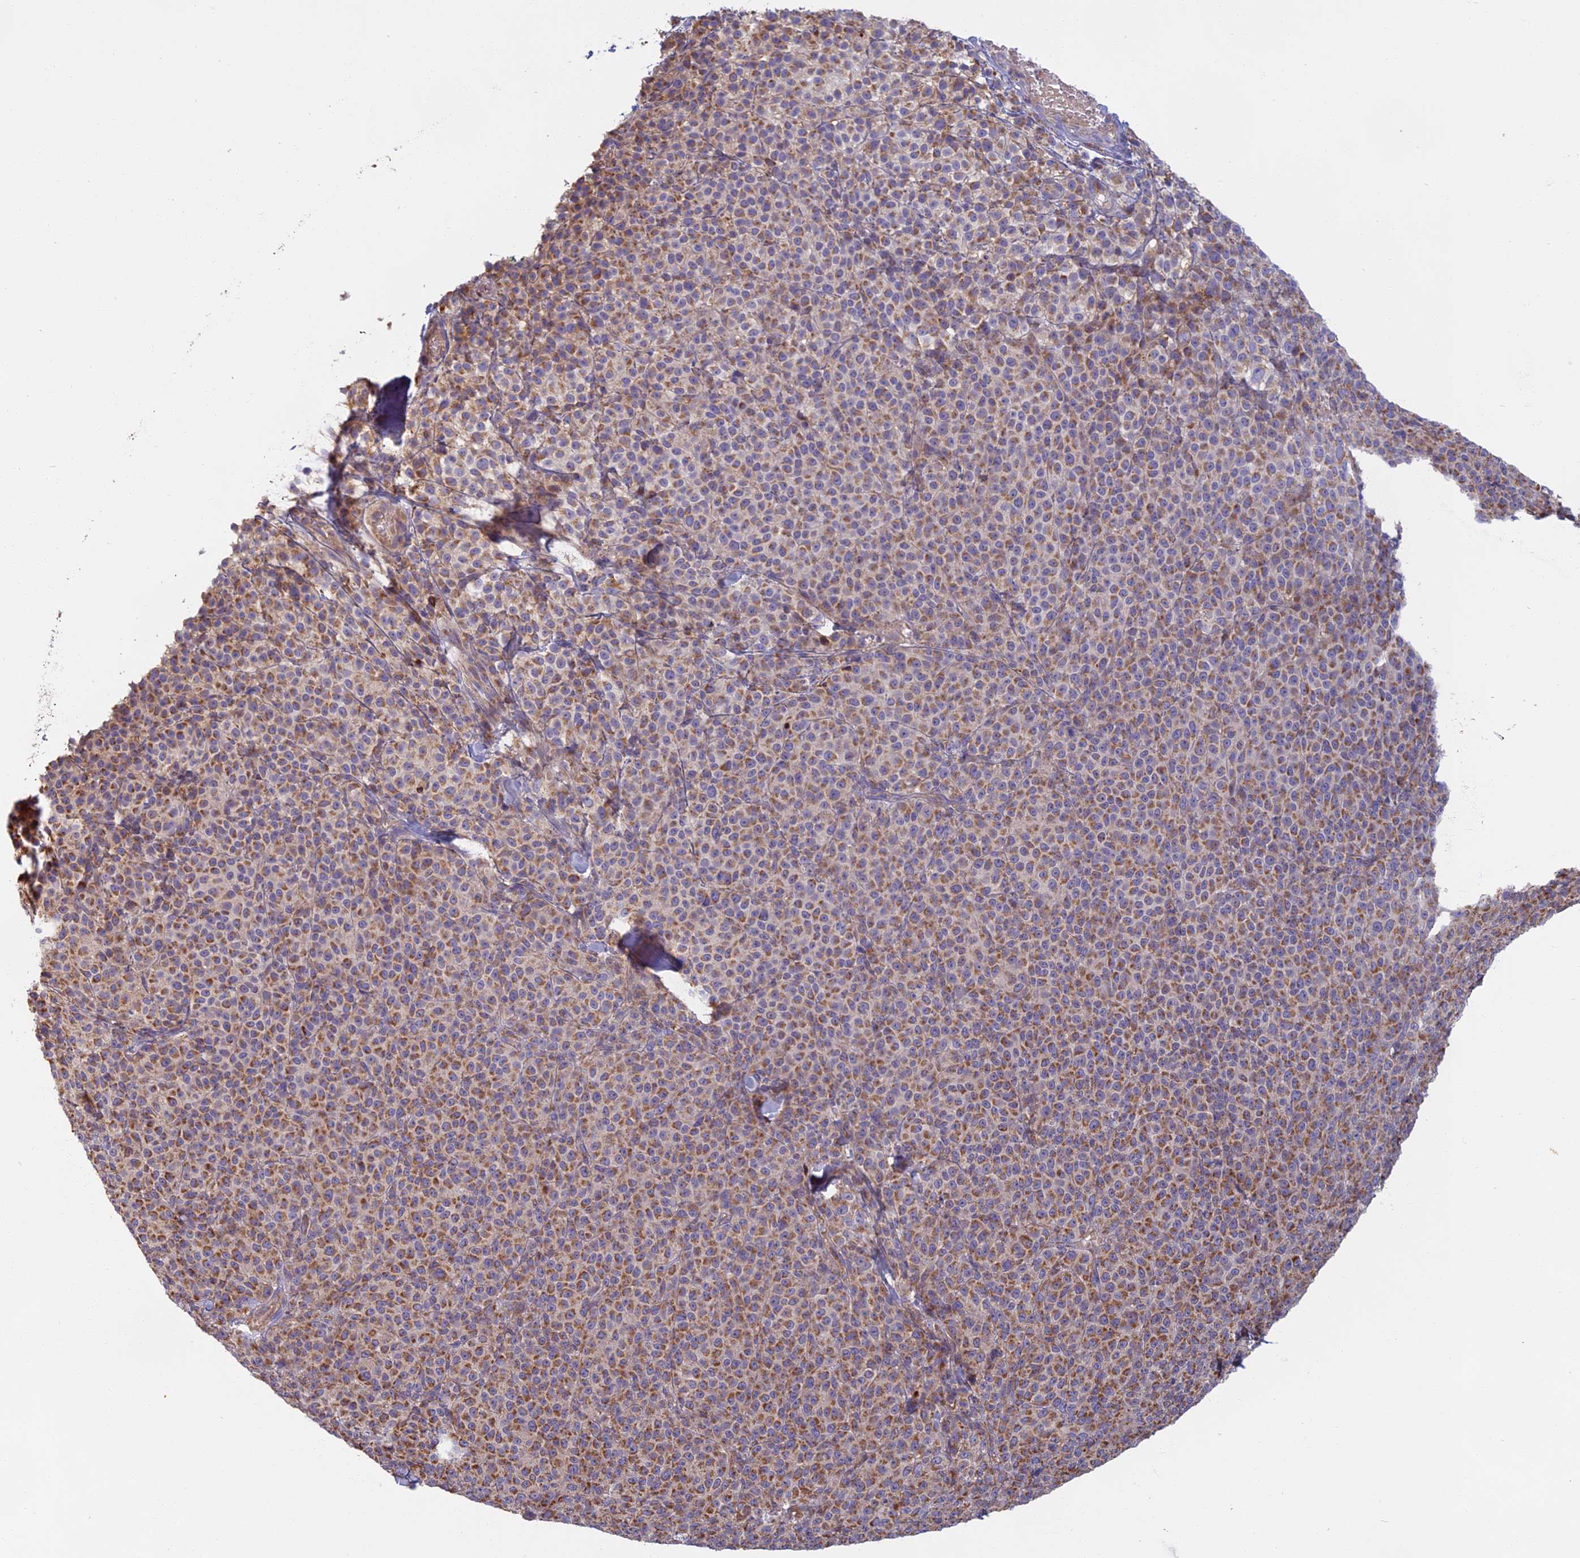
{"staining": {"intensity": "moderate", "quantity": ">75%", "location": "cytoplasmic/membranous"}, "tissue": "melanoma", "cell_type": "Tumor cells", "image_type": "cancer", "snomed": [{"axis": "morphology", "description": "Normal tissue, NOS"}, {"axis": "morphology", "description": "Malignant melanoma, NOS"}, {"axis": "topography", "description": "Skin"}], "caption": "A high-resolution micrograph shows IHC staining of malignant melanoma, which demonstrates moderate cytoplasmic/membranous positivity in about >75% of tumor cells.", "gene": "EDAR", "patient": {"sex": "female", "age": 34}}